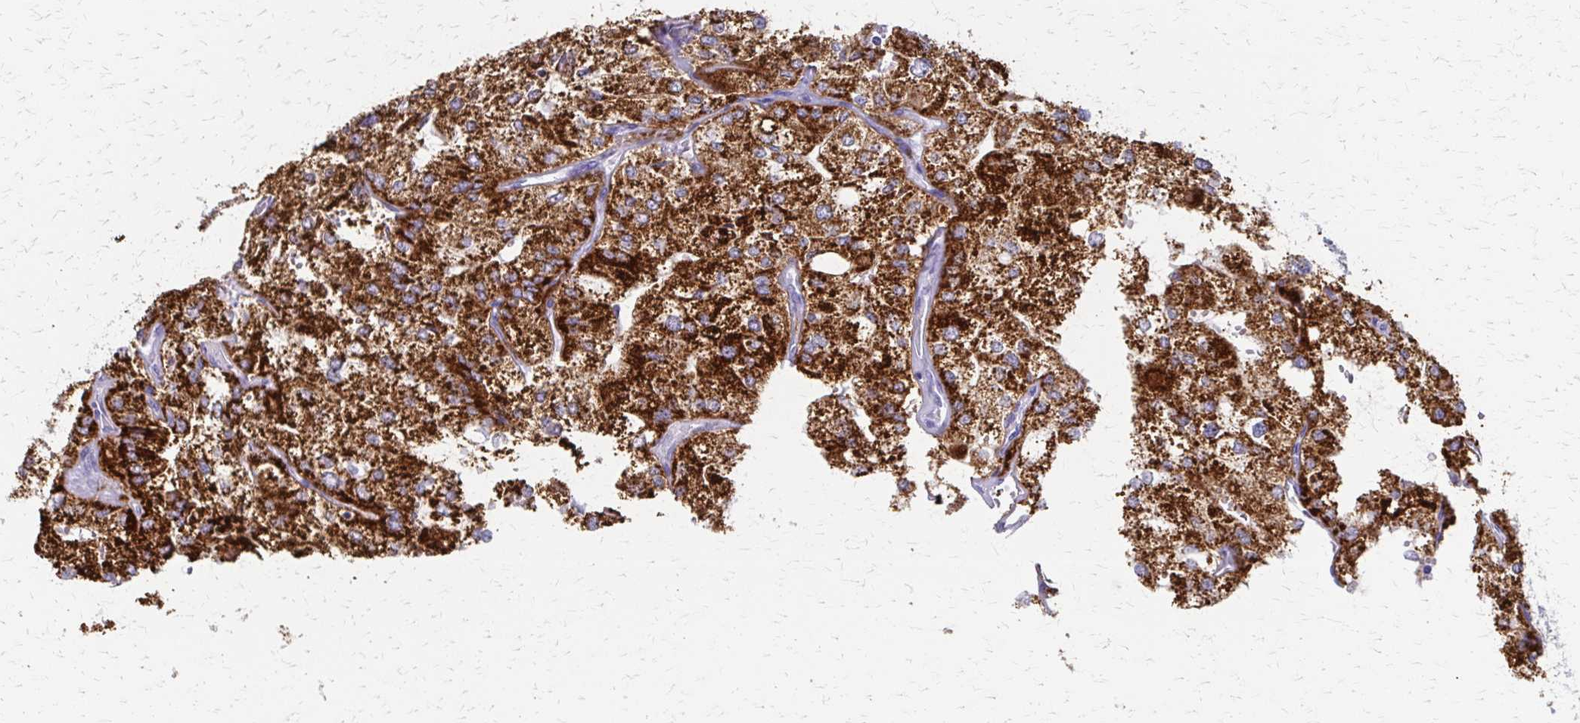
{"staining": {"intensity": "strong", "quantity": ">75%", "location": "cytoplasmic/membranous"}, "tissue": "renal cancer", "cell_type": "Tumor cells", "image_type": "cancer", "snomed": [{"axis": "morphology", "description": "Adenocarcinoma, NOS"}, {"axis": "topography", "description": "Kidney"}], "caption": "Renal adenocarcinoma stained for a protein (brown) shows strong cytoplasmic/membranous positive staining in approximately >75% of tumor cells.", "gene": "ZSCAN5B", "patient": {"sex": "female", "age": 70}}